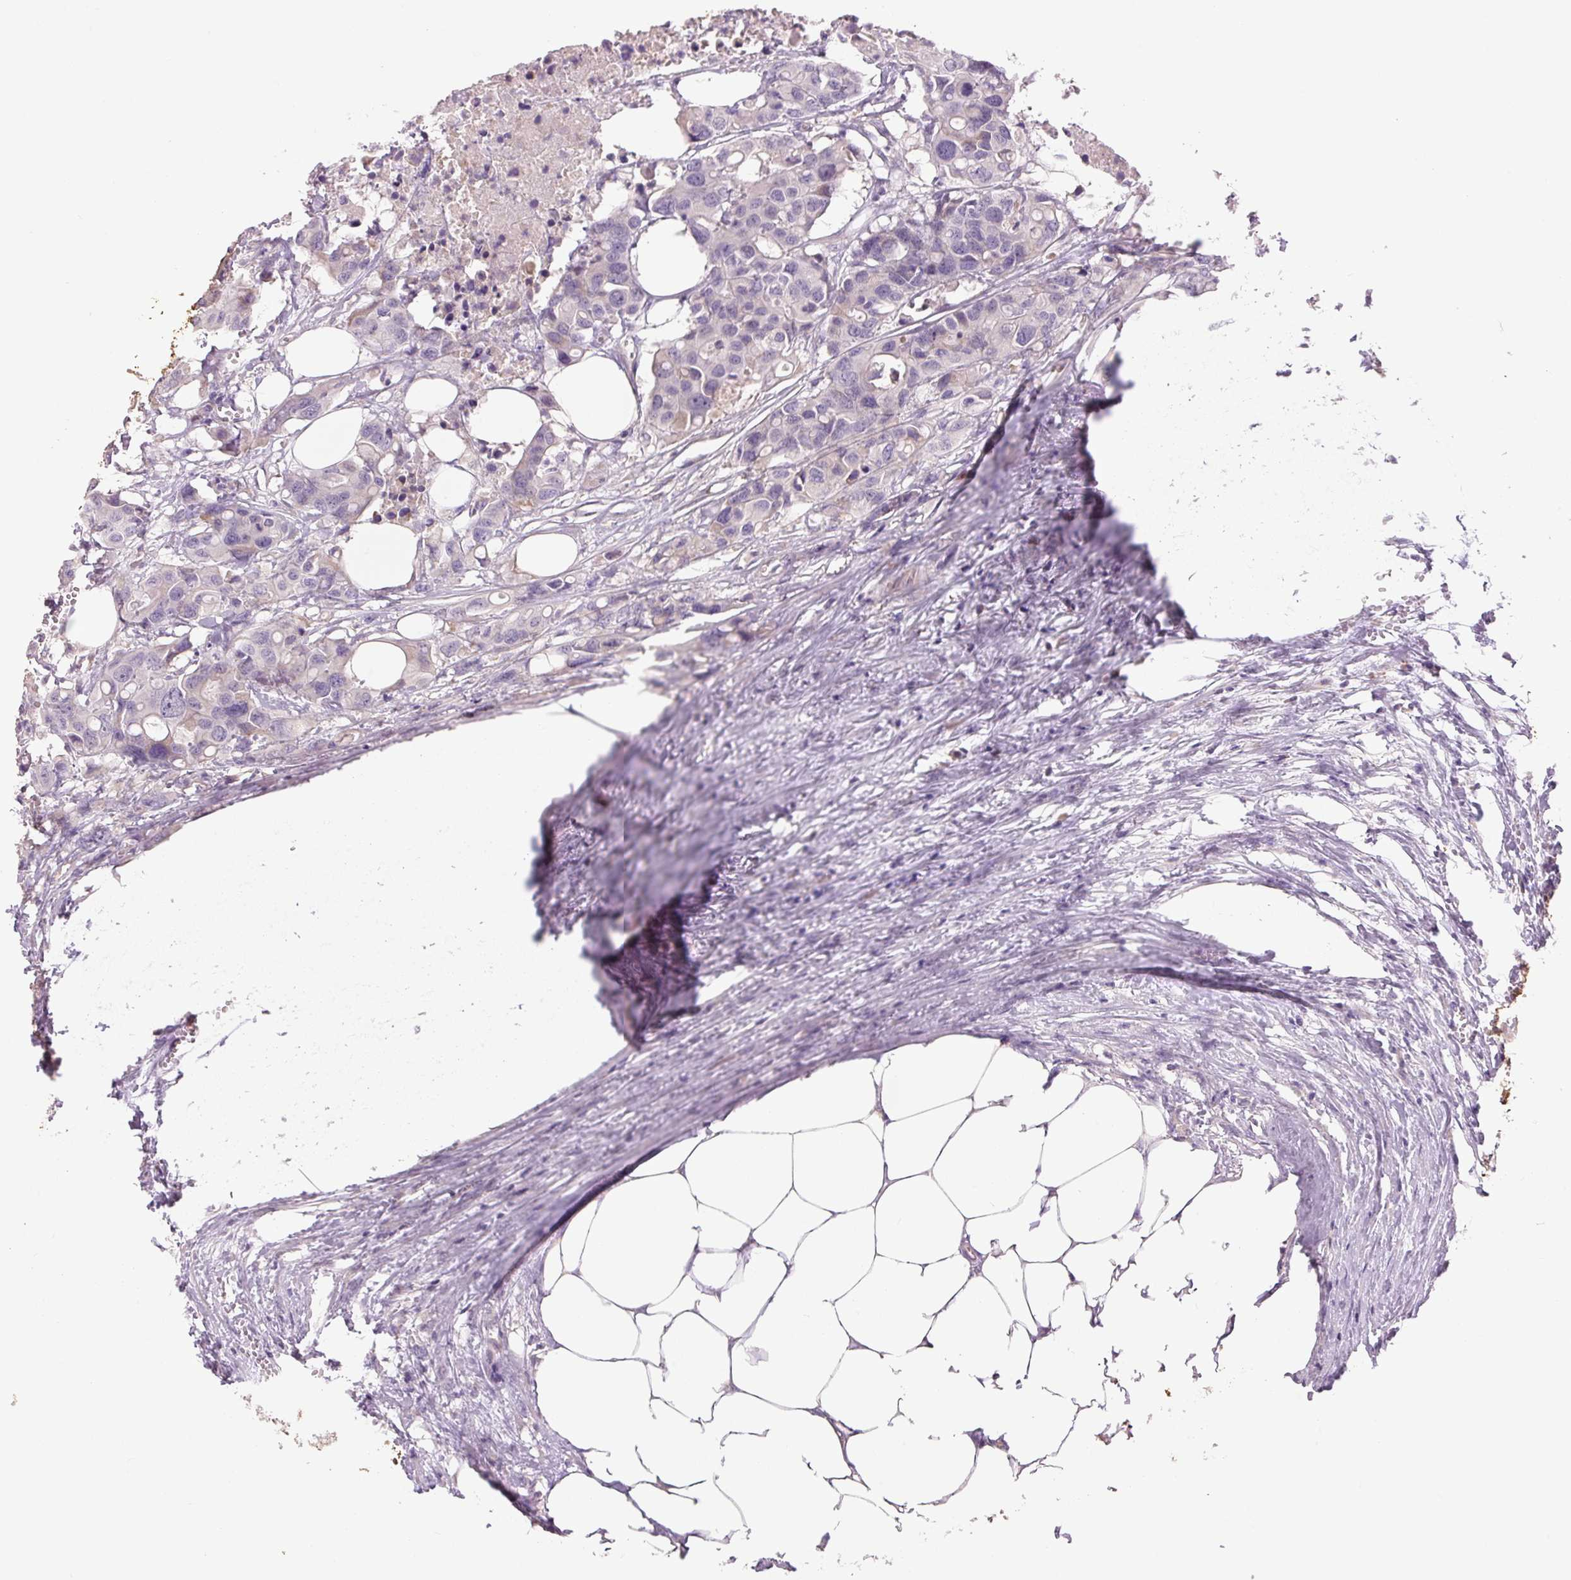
{"staining": {"intensity": "negative", "quantity": "none", "location": "none"}, "tissue": "colorectal cancer", "cell_type": "Tumor cells", "image_type": "cancer", "snomed": [{"axis": "morphology", "description": "Adenocarcinoma, NOS"}, {"axis": "topography", "description": "Colon"}], "caption": "This photomicrograph is of colorectal adenocarcinoma stained with IHC to label a protein in brown with the nuclei are counter-stained blue. There is no positivity in tumor cells.", "gene": "TMEM100", "patient": {"sex": "male", "age": 77}}